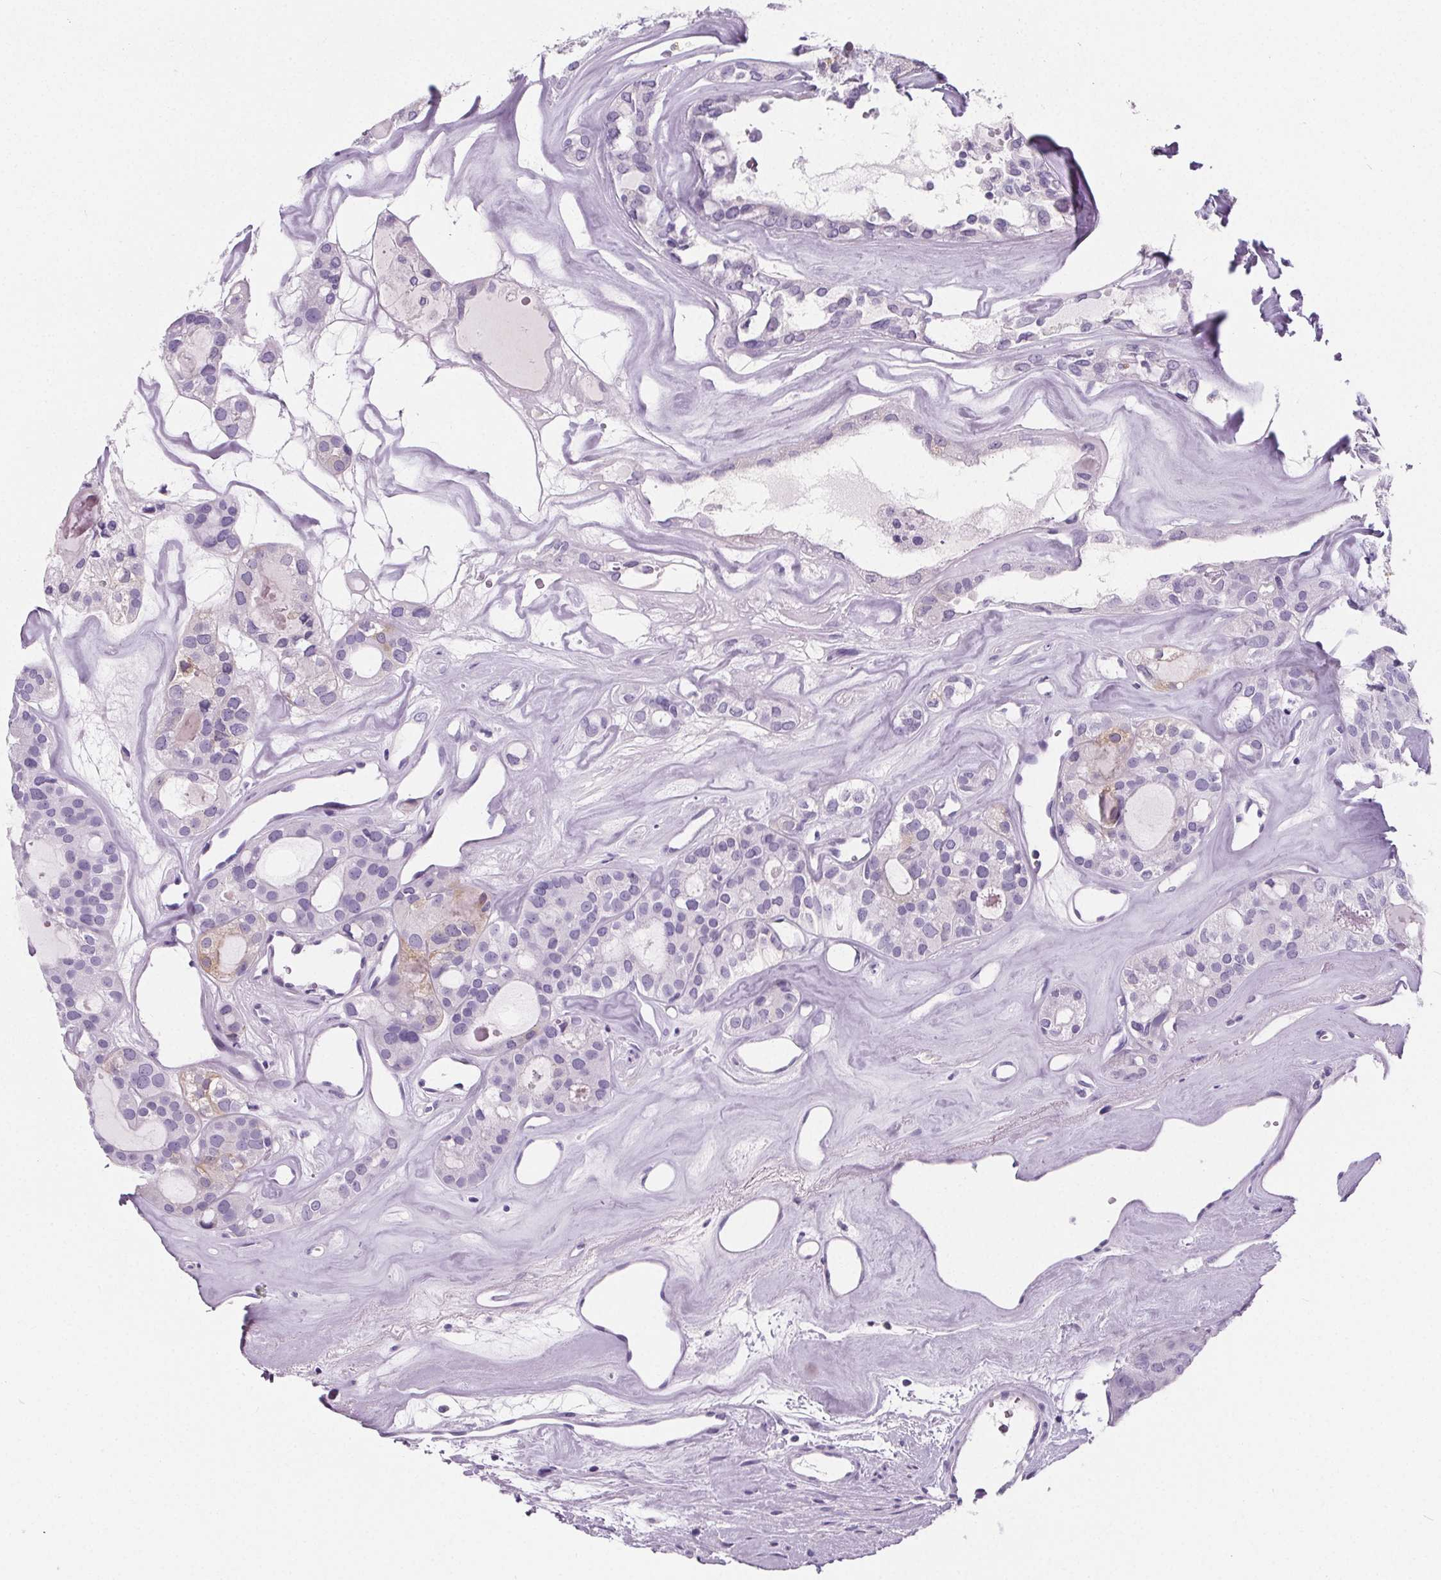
{"staining": {"intensity": "negative", "quantity": "none", "location": "none"}, "tissue": "thyroid cancer", "cell_type": "Tumor cells", "image_type": "cancer", "snomed": [{"axis": "morphology", "description": "Follicular adenoma carcinoma, NOS"}, {"axis": "topography", "description": "Thyroid gland"}], "caption": "High power microscopy image of an immunohistochemistry (IHC) image of thyroid follicular adenoma carcinoma, revealing no significant staining in tumor cells. (DAB immunohistochemistry (IHC) visualized using brightfield microscopy, high magnification).", "gene": "ADRB1", "patient": {"sex": "male", "age": 75}}